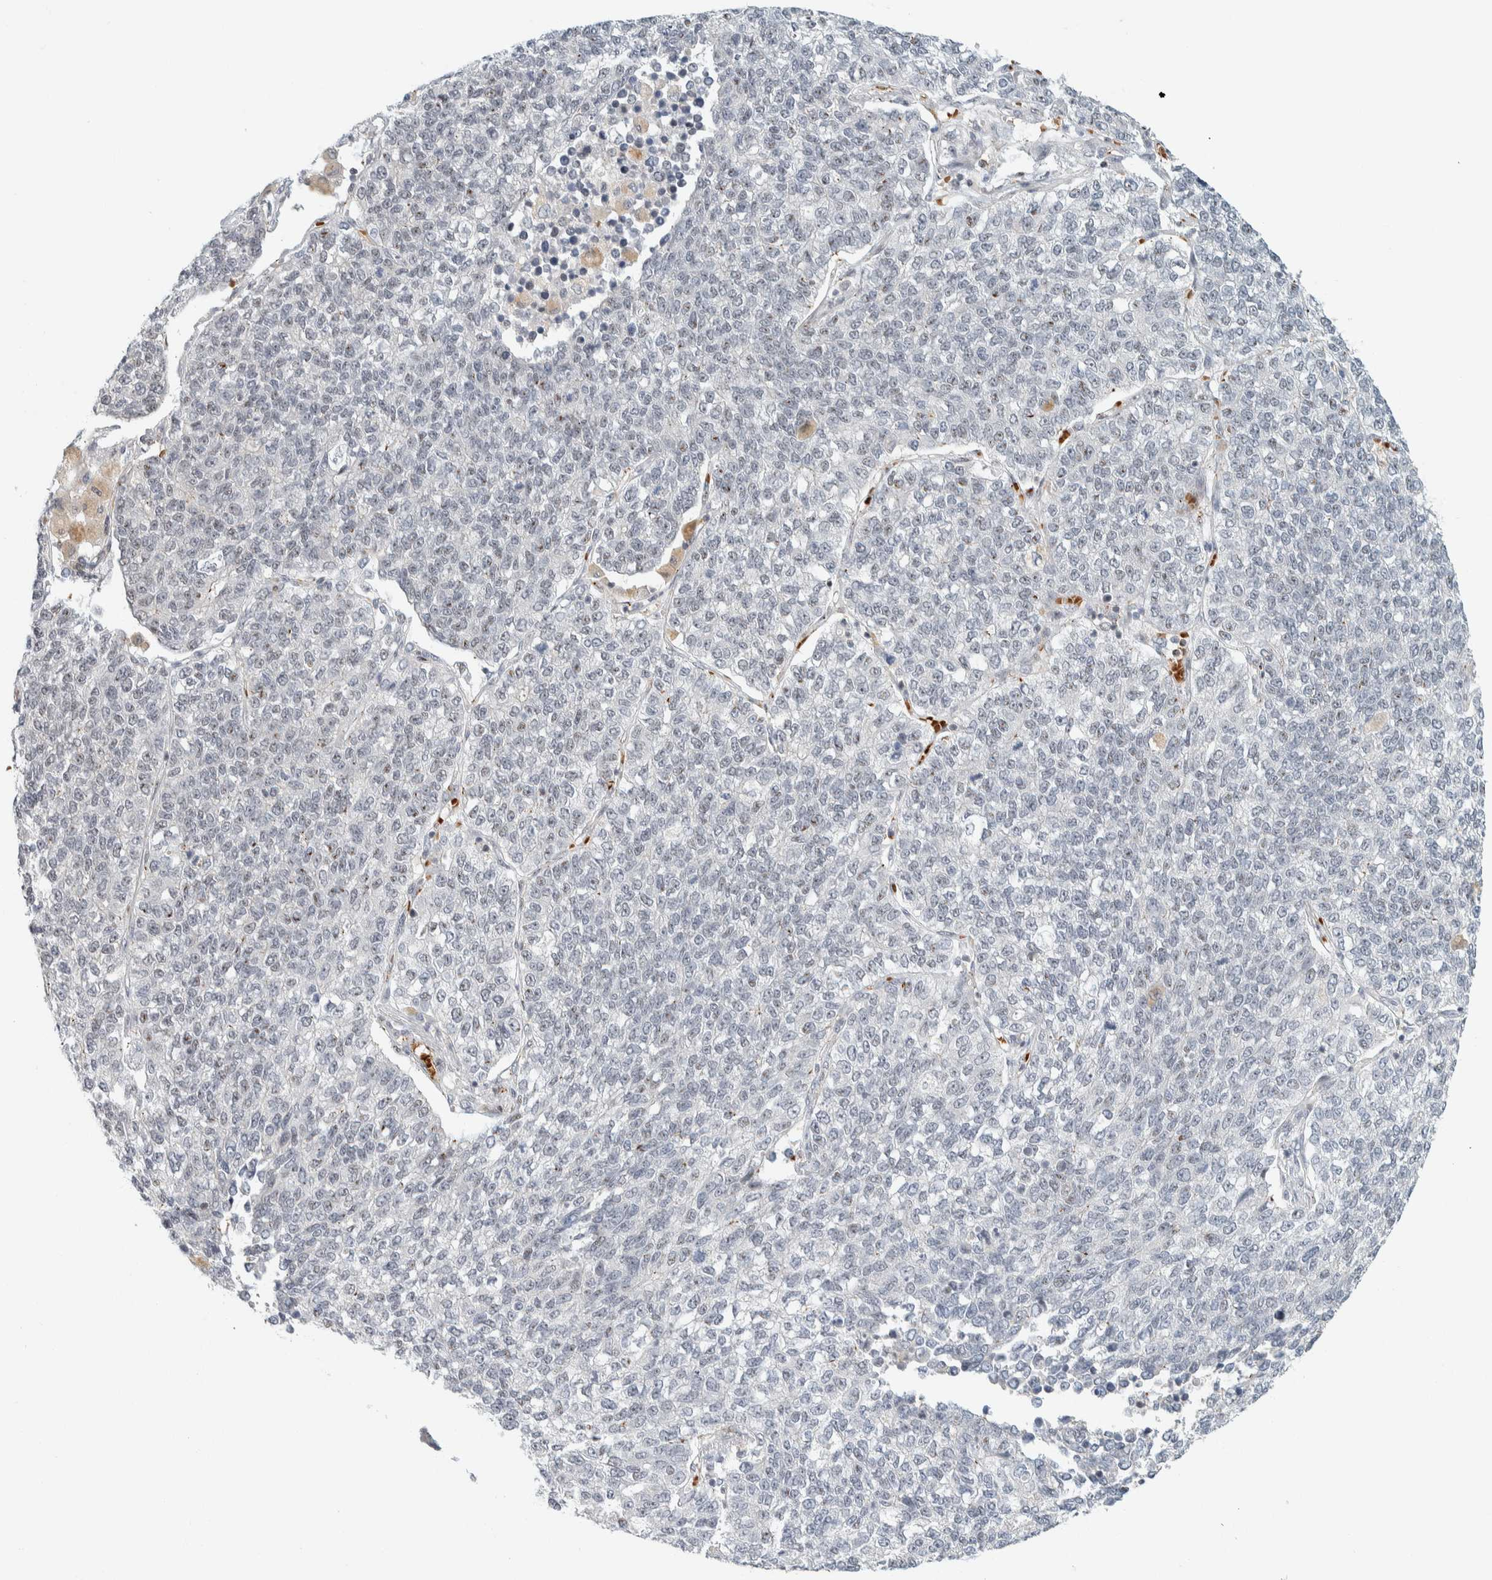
{"staining": {"intensity": "negative", "quantity": "none", "location": "none"}, "tissue": "lung cancer", "cell_type": "Tumor cells", "image_type": "cancer", "snomed": [{"axis": "morphology", "description": "Adenocarcinoma, NOS"}, {"axis": "topography", "description": "Lung"}], "caption": "Lung cancer was stained to show a protein in brown. There is no significant positivity in tumor cells.", "gene": "ZBTB2", "patient": {"sex": "male", "age": 49}}